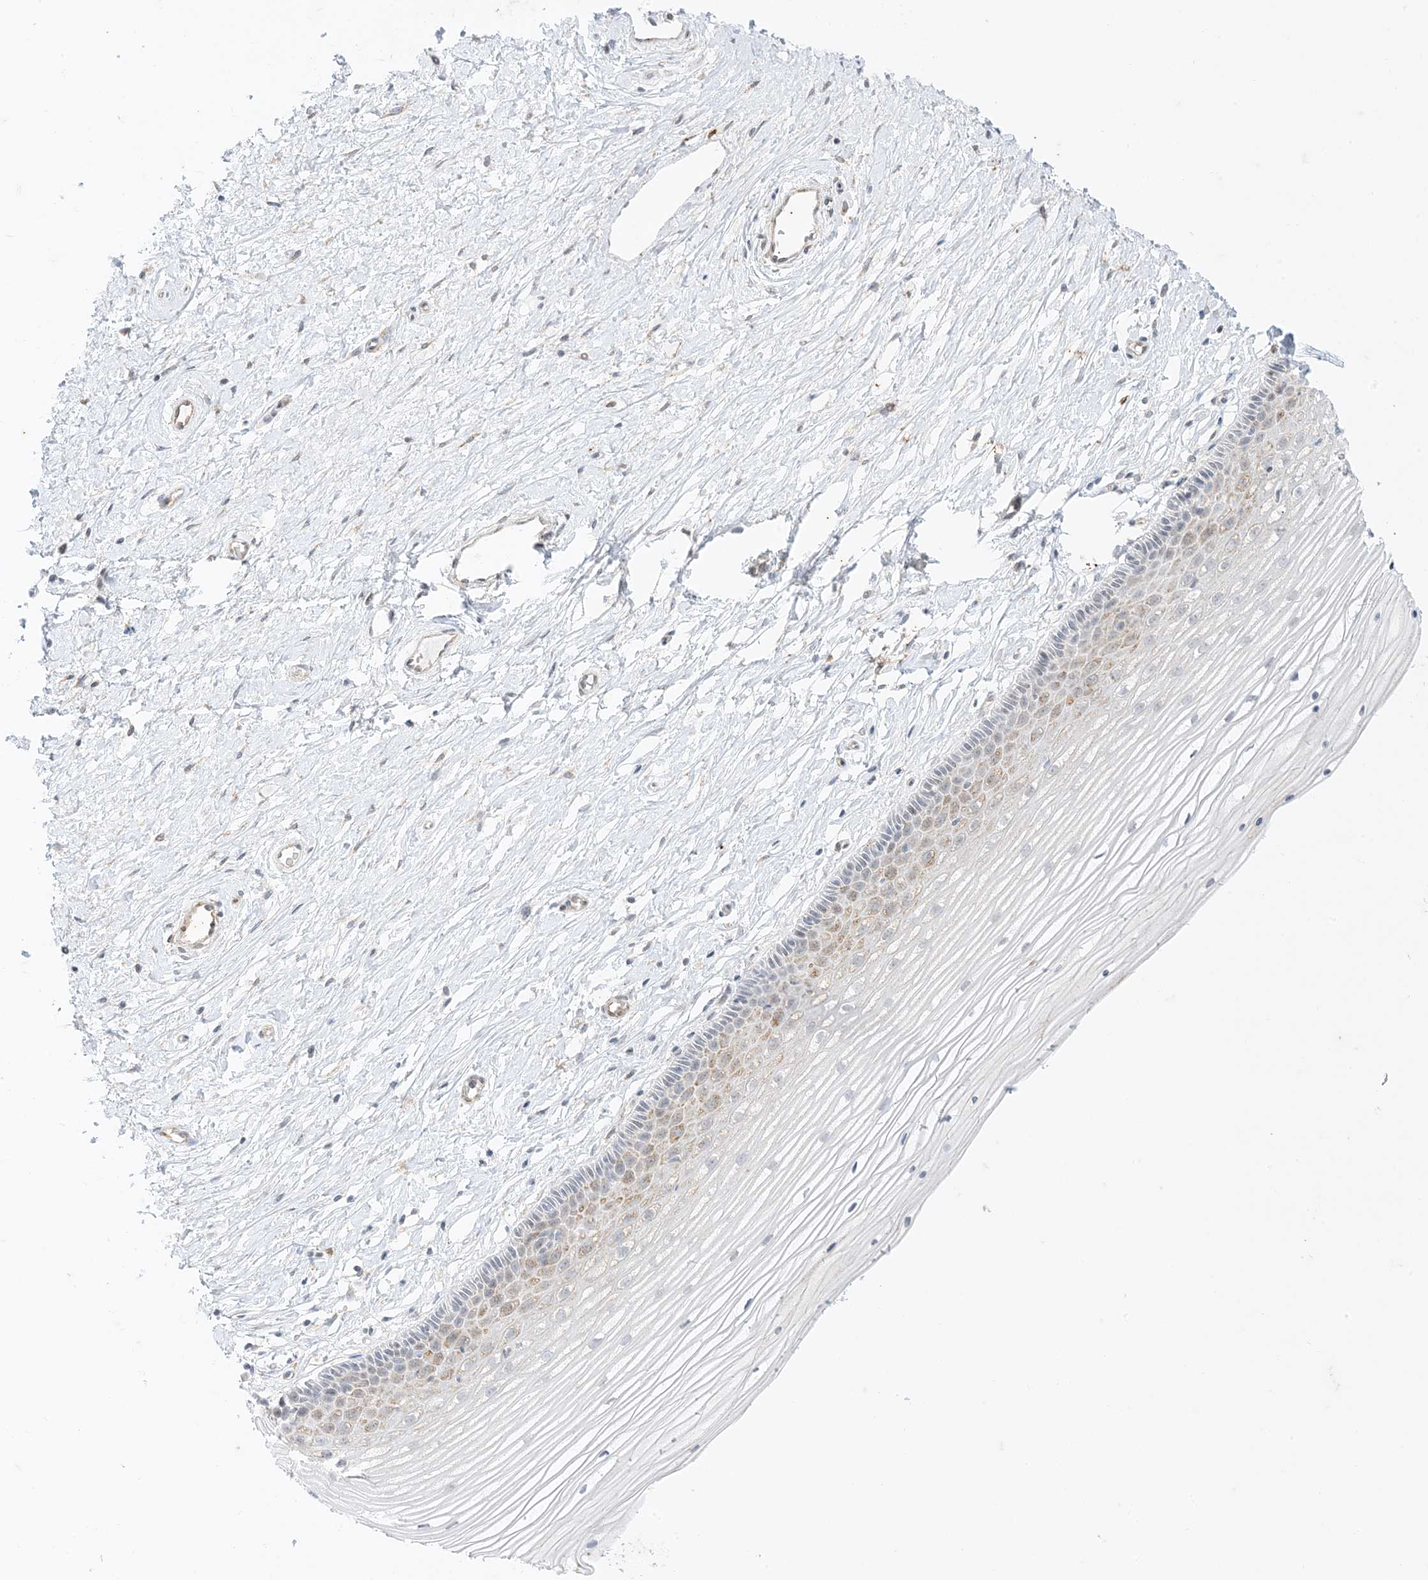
{"staining": {"intensity": "weak", "quantity": "<25%", "location": "cytoplasmic/membranous"}, "tissue": "vagina", "cell_type": "Squamous epithelial cells", "image_type": "normal", "snomed": [{"axis": "morphology", "description": "Normal tissue, NOS"}, {"axis": "topography", "description": "Vagina"}, {"axis": "topography", "description": "Cervix"}], "caption": "Squamous epithelial cells show no significant protein positivity in benign vagina.", "gene": "RAC1", "patient": {"sex": "female", "age": 40}}